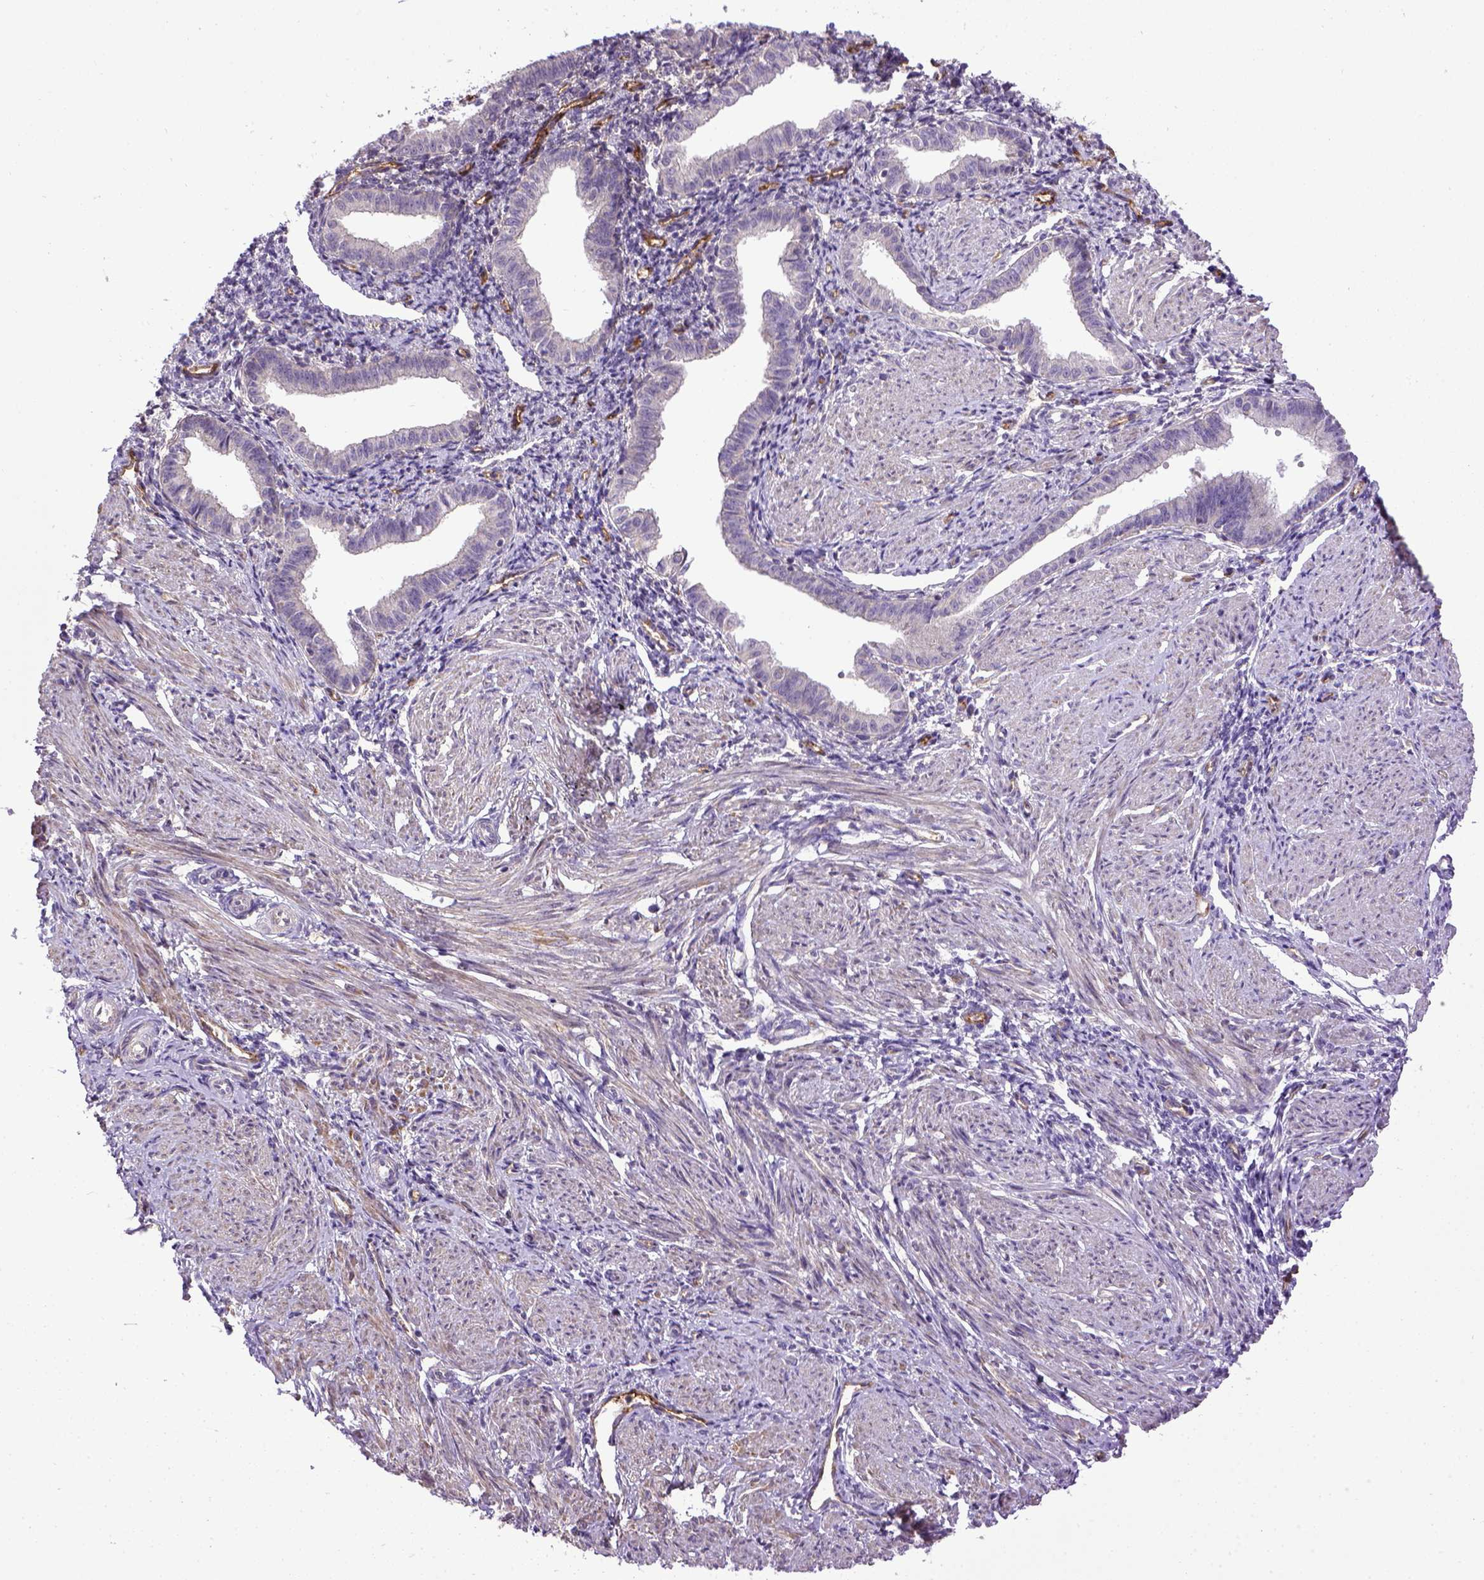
{"staining": {"intensity": "weak", "quantity": "<25%", "location": "cytoplasmic/membranous"}, "tissue": "endometrium", "cell_type": "Cells in endometrial stroma", "image_type": "normal", "snomed": [{"axis": "morphology", "description": "Normal tissue, NOS"}, {"axis": "topography", "description": "Endometrium"}], "caption": "IHC histopathology image of normal endometrium stained for a protein (brown), which displays no positivity in cells in endometrial stroma. Nuclei are stained in blue.", "gene": "ENG", "patient": {"sex": "female", "age": 37}}